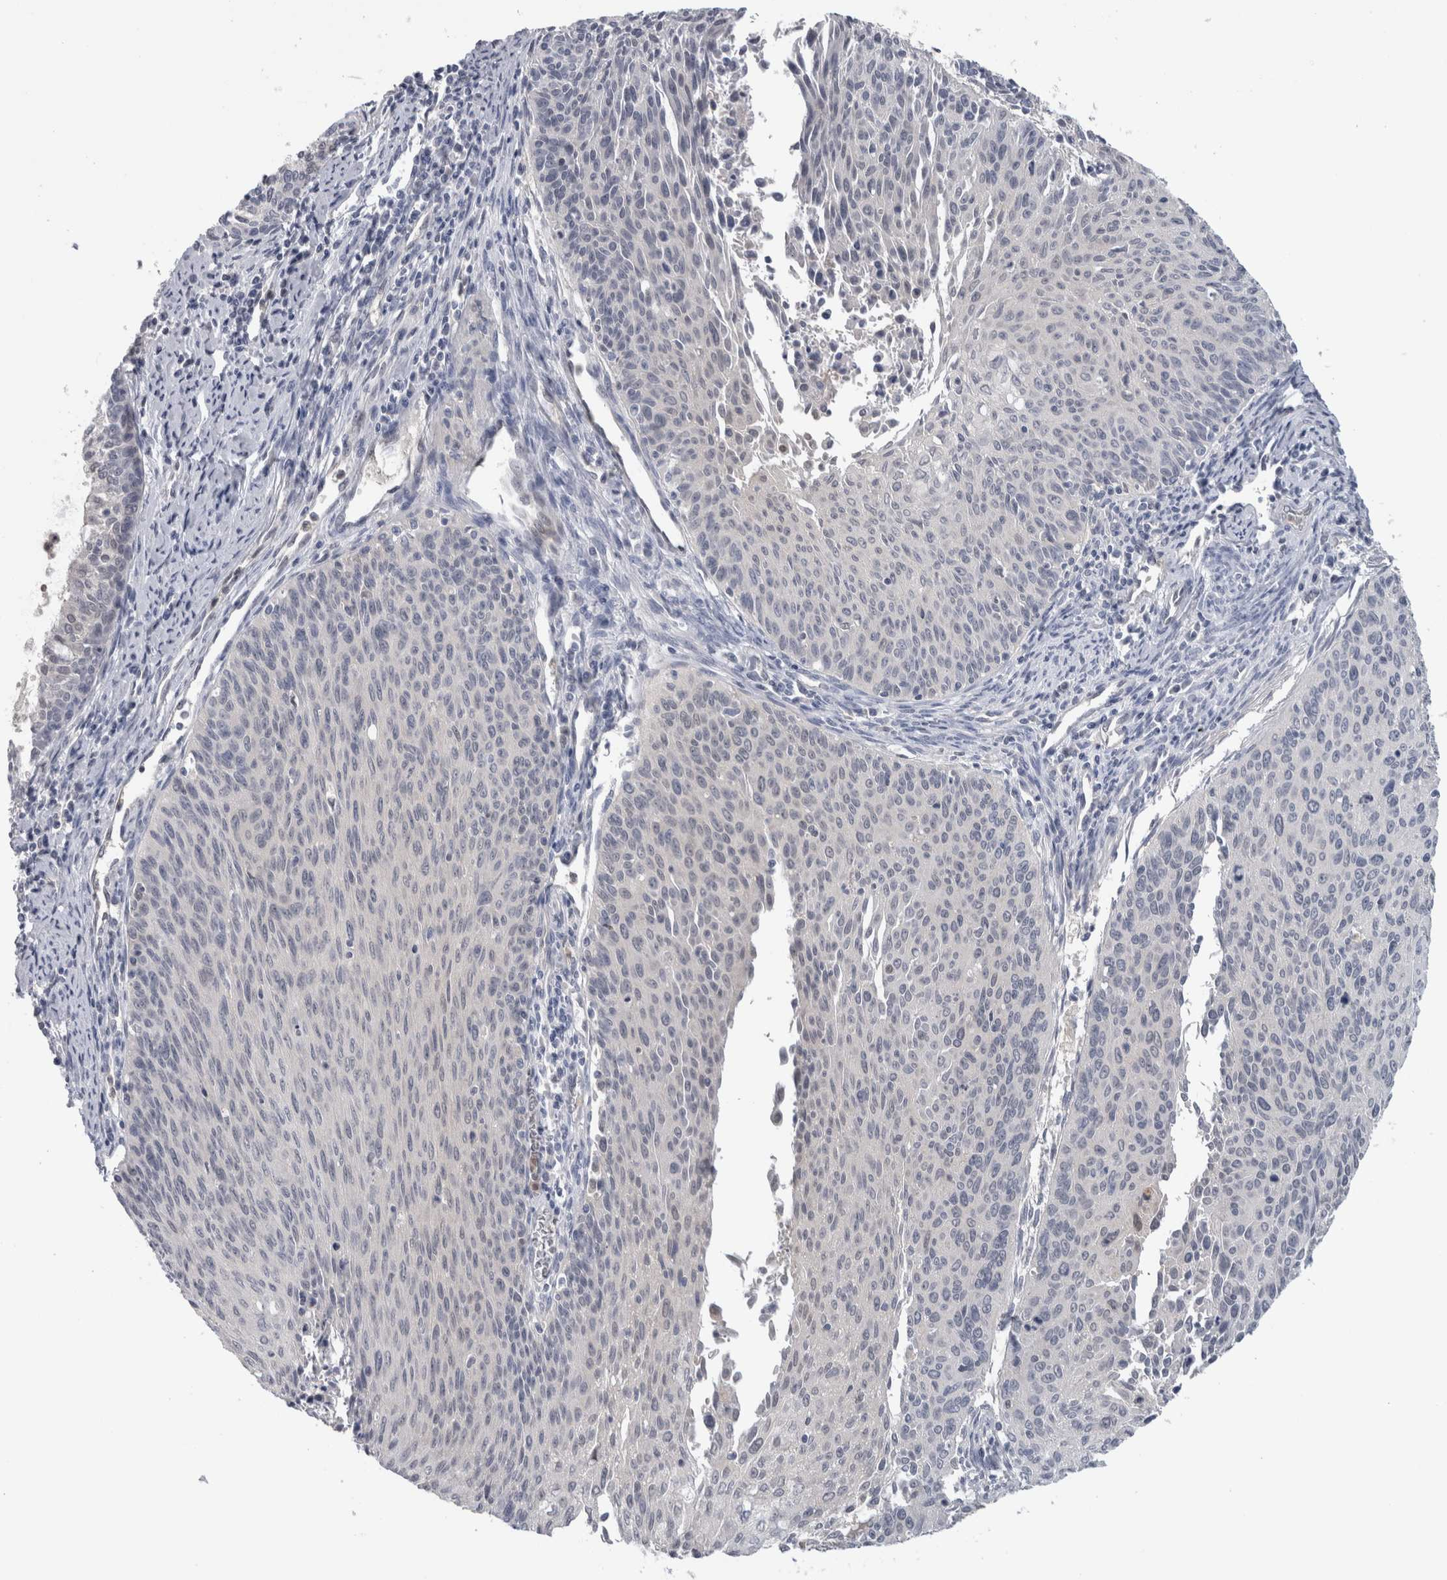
{"staining": {"intensity": "negative", "quantity": "none", "location": "none"}, "tissue": "cervical cancer", "cell_type": "Tumor cells", "image_type": "cancer", "snomed": [{"axis": "morphology", "description": "Squamous cell carcinoma, NOS"}, {"axis": "topography", "description": "Cervix"}], "caption": "Tumor cells show no significant staining in squamous cell carcinoma (cervical). The staining is performed using DAB brown chromogen with nuclei counter-stained in using hematoxylin.", "gene": "NAPRT", "patient": {"sex": "female", "age": 55}}